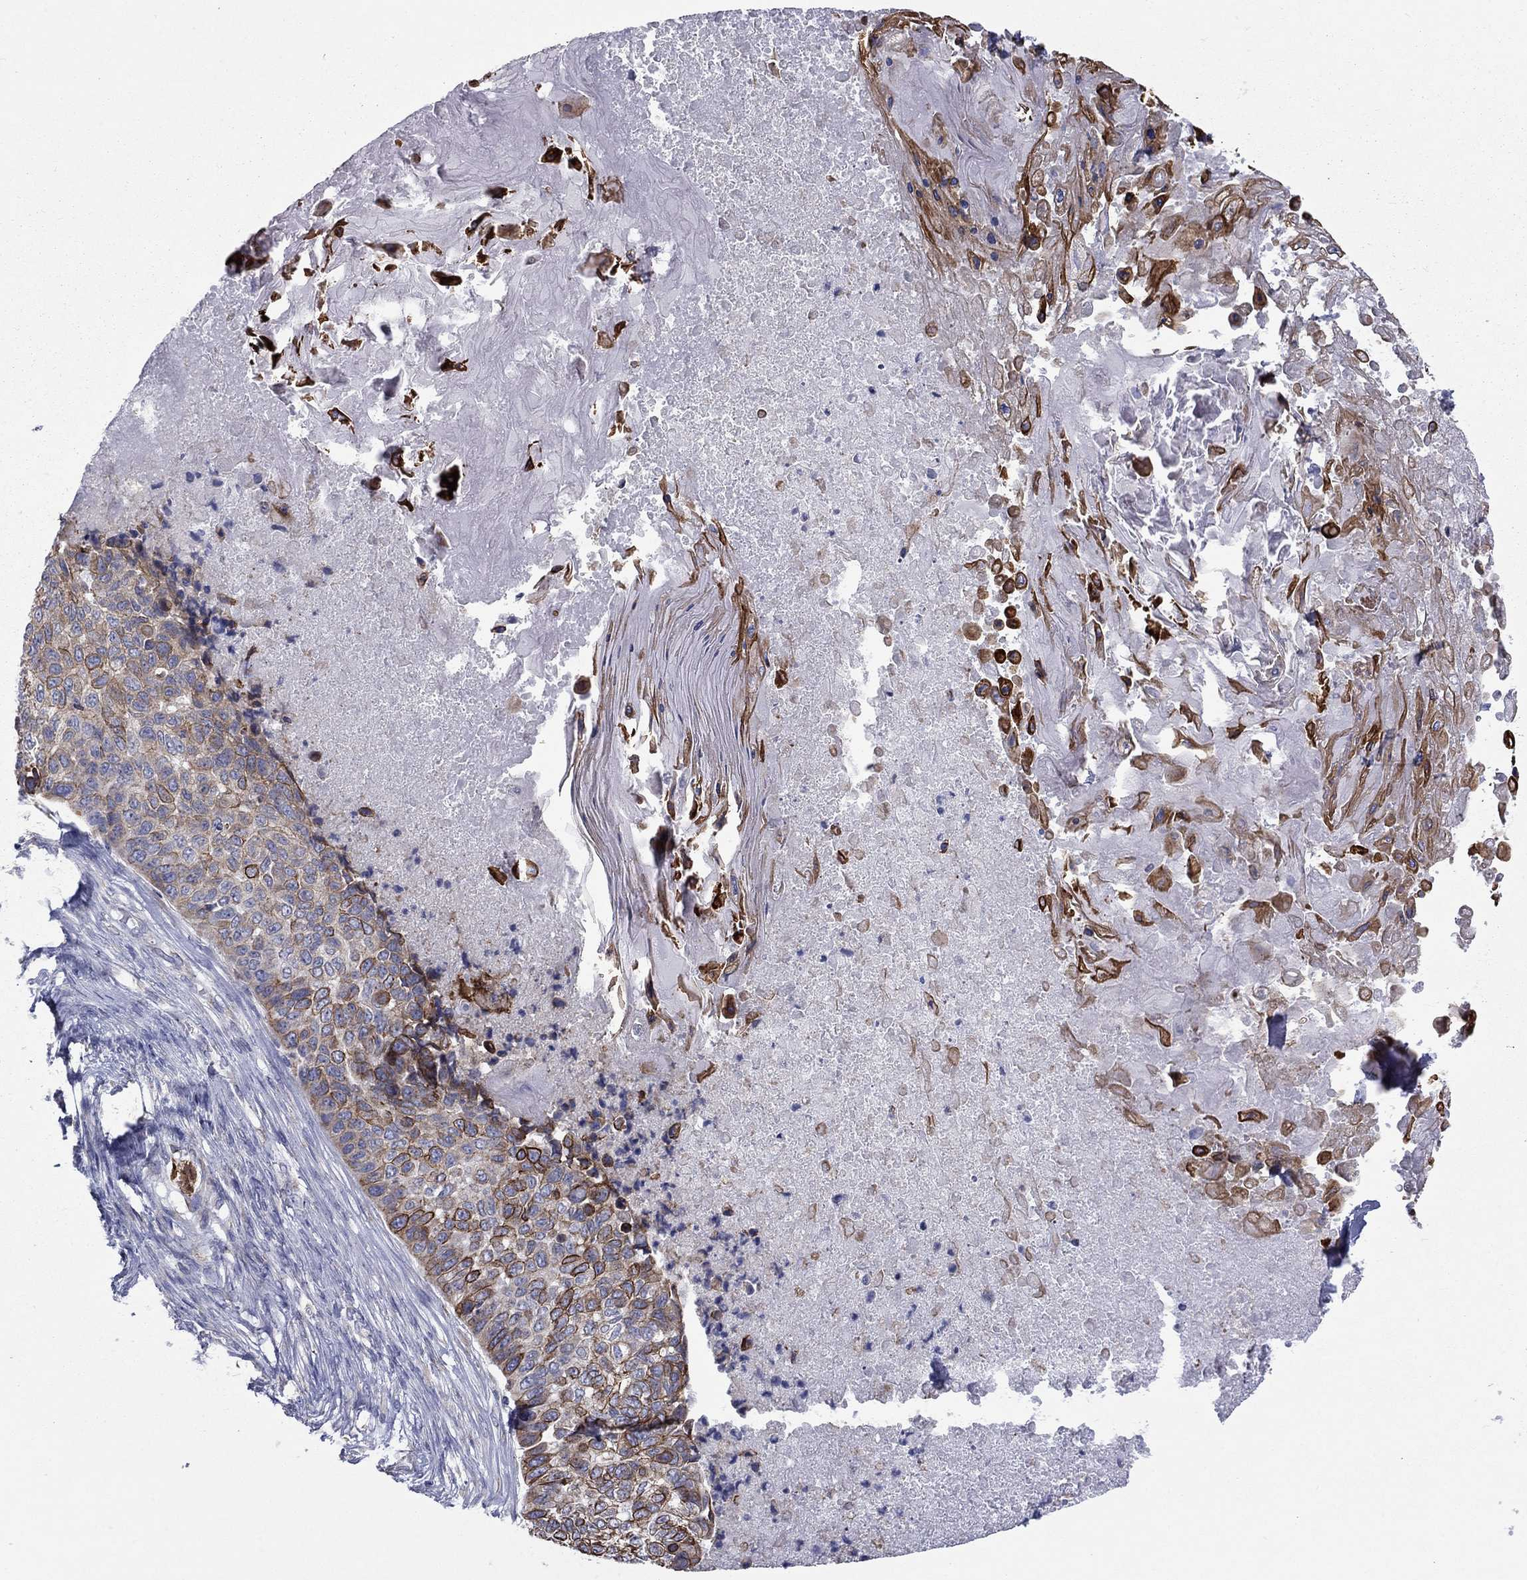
{"staining": {"intensity": "strong", "quantity": "25%-75%", "location": "cytoplasmic/membranous,nuclear"}, "tissue": "lung cancer", "cell_type": "Tumor cells", "image_type": "cancer", "snomed": [{"axis": "morphology", "description": "Squamous cell carcinoma, NOS"}, {"axis": "topography", "description": "Lung"}], "caption": "IHC photomicrograph of squamous cell carcinoma (lung) stained for a protein (brown), which exhibits high levels of strong cytoplasmic/membranous and nuclear staining in approximately 25%-75% of tumor cells.", "gene": "TMPRSS11A", "patient": {"sex": "male", "age": 69}}